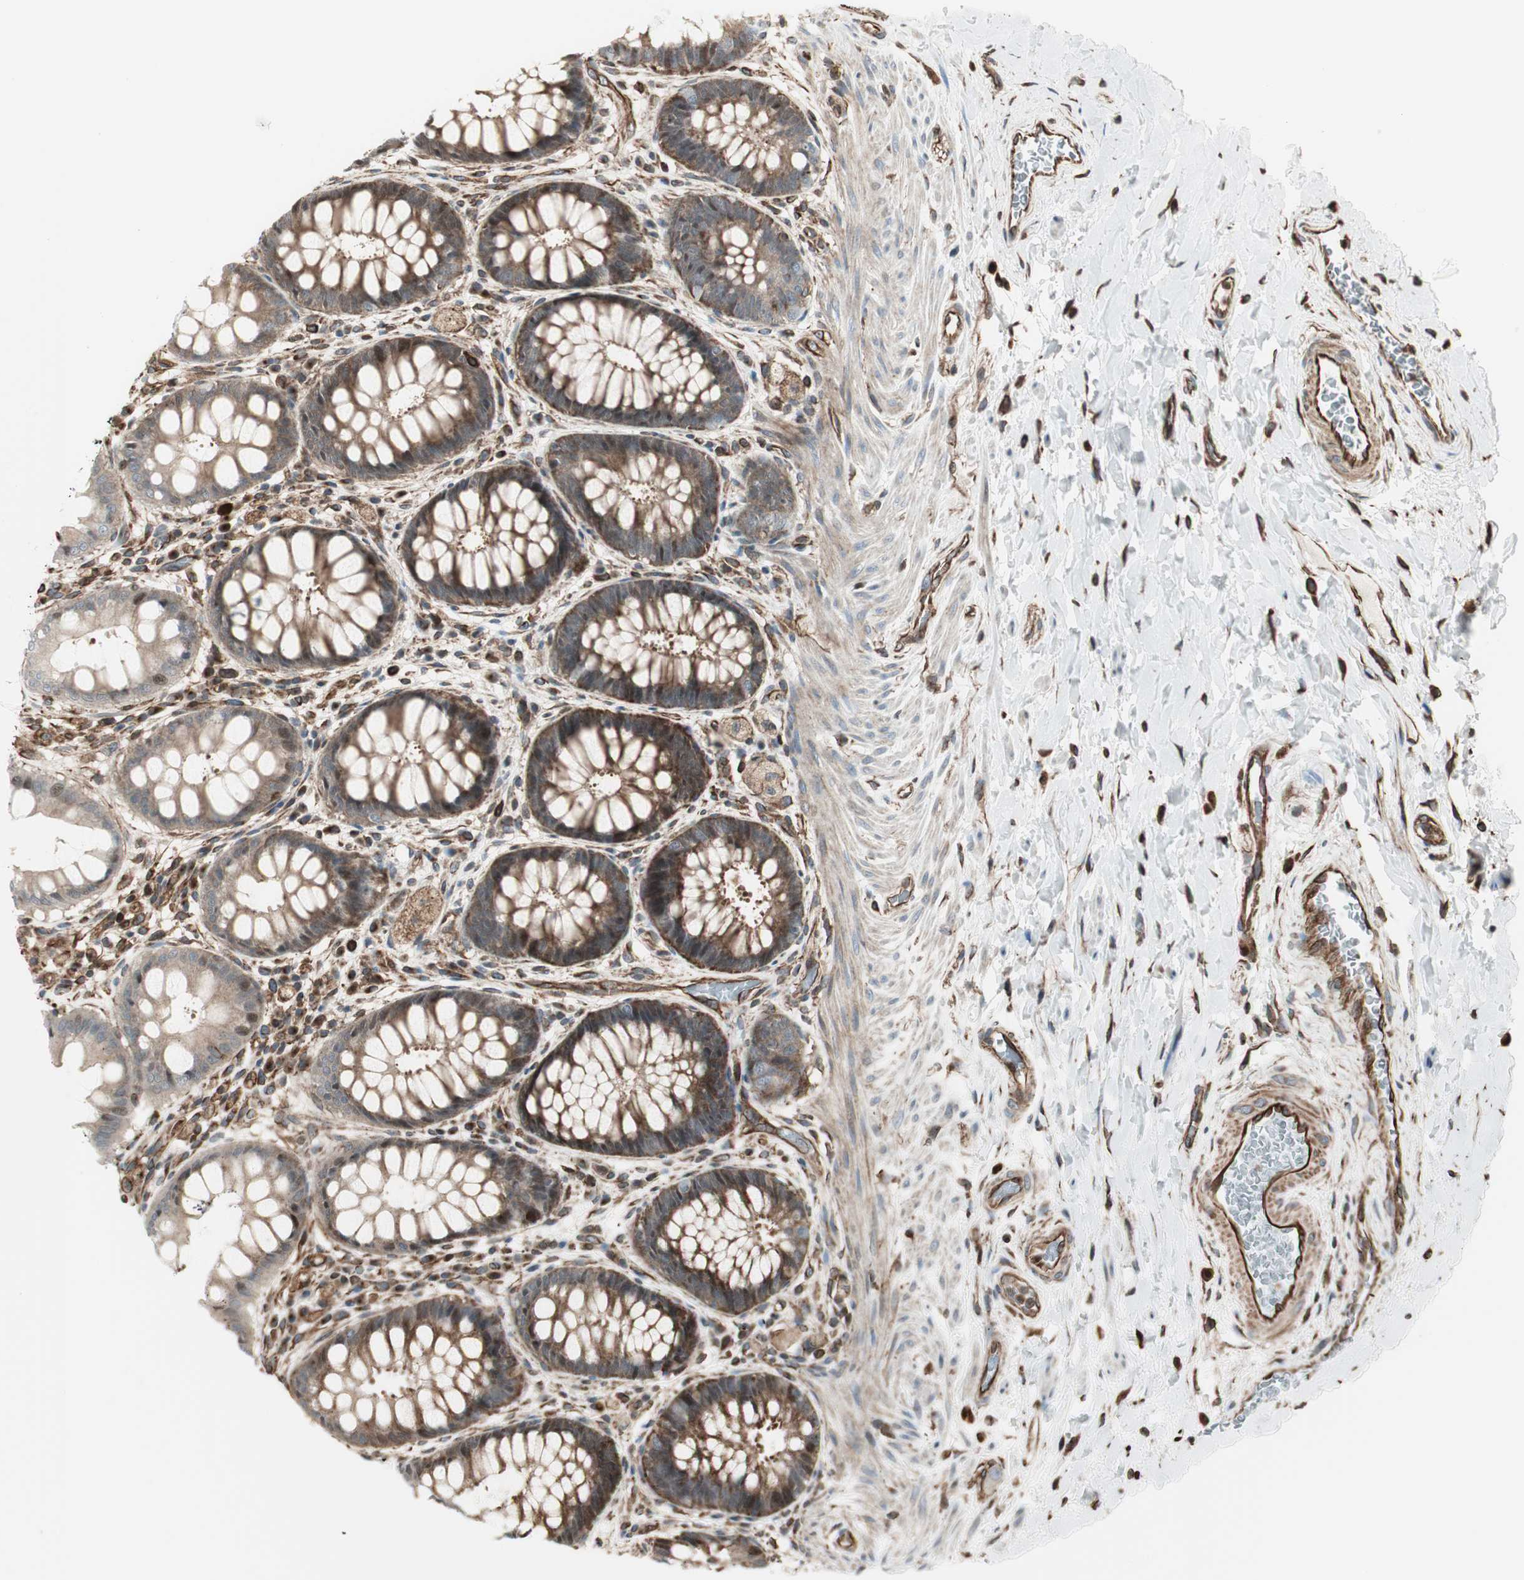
{"staining": {"intensity": "moderate", "quantity": ">75%", "location": "cytoplasmic/membranous"}, "tissue": "rectum", "cell_type": "Glandular cells", "image_type": "normal", "snomed": [{"axis": "morphology", "description": "Normal tissue, NOS"}, {"axis": "topography", "description": "Rectum"}], "caption": "Protein expression analysis of normal human rectum reveals moderate cytoplasmic/membranous positivity in approximately >75% of glandular cells. The staining was performed using DAB (3,3'-diaminobenzidine), with brown indicating positive protein expression. Nuclei are stained blue with hematoxylin.", "gene": "MAD2L2", "patient": {"sex": "female", "age": 46}}